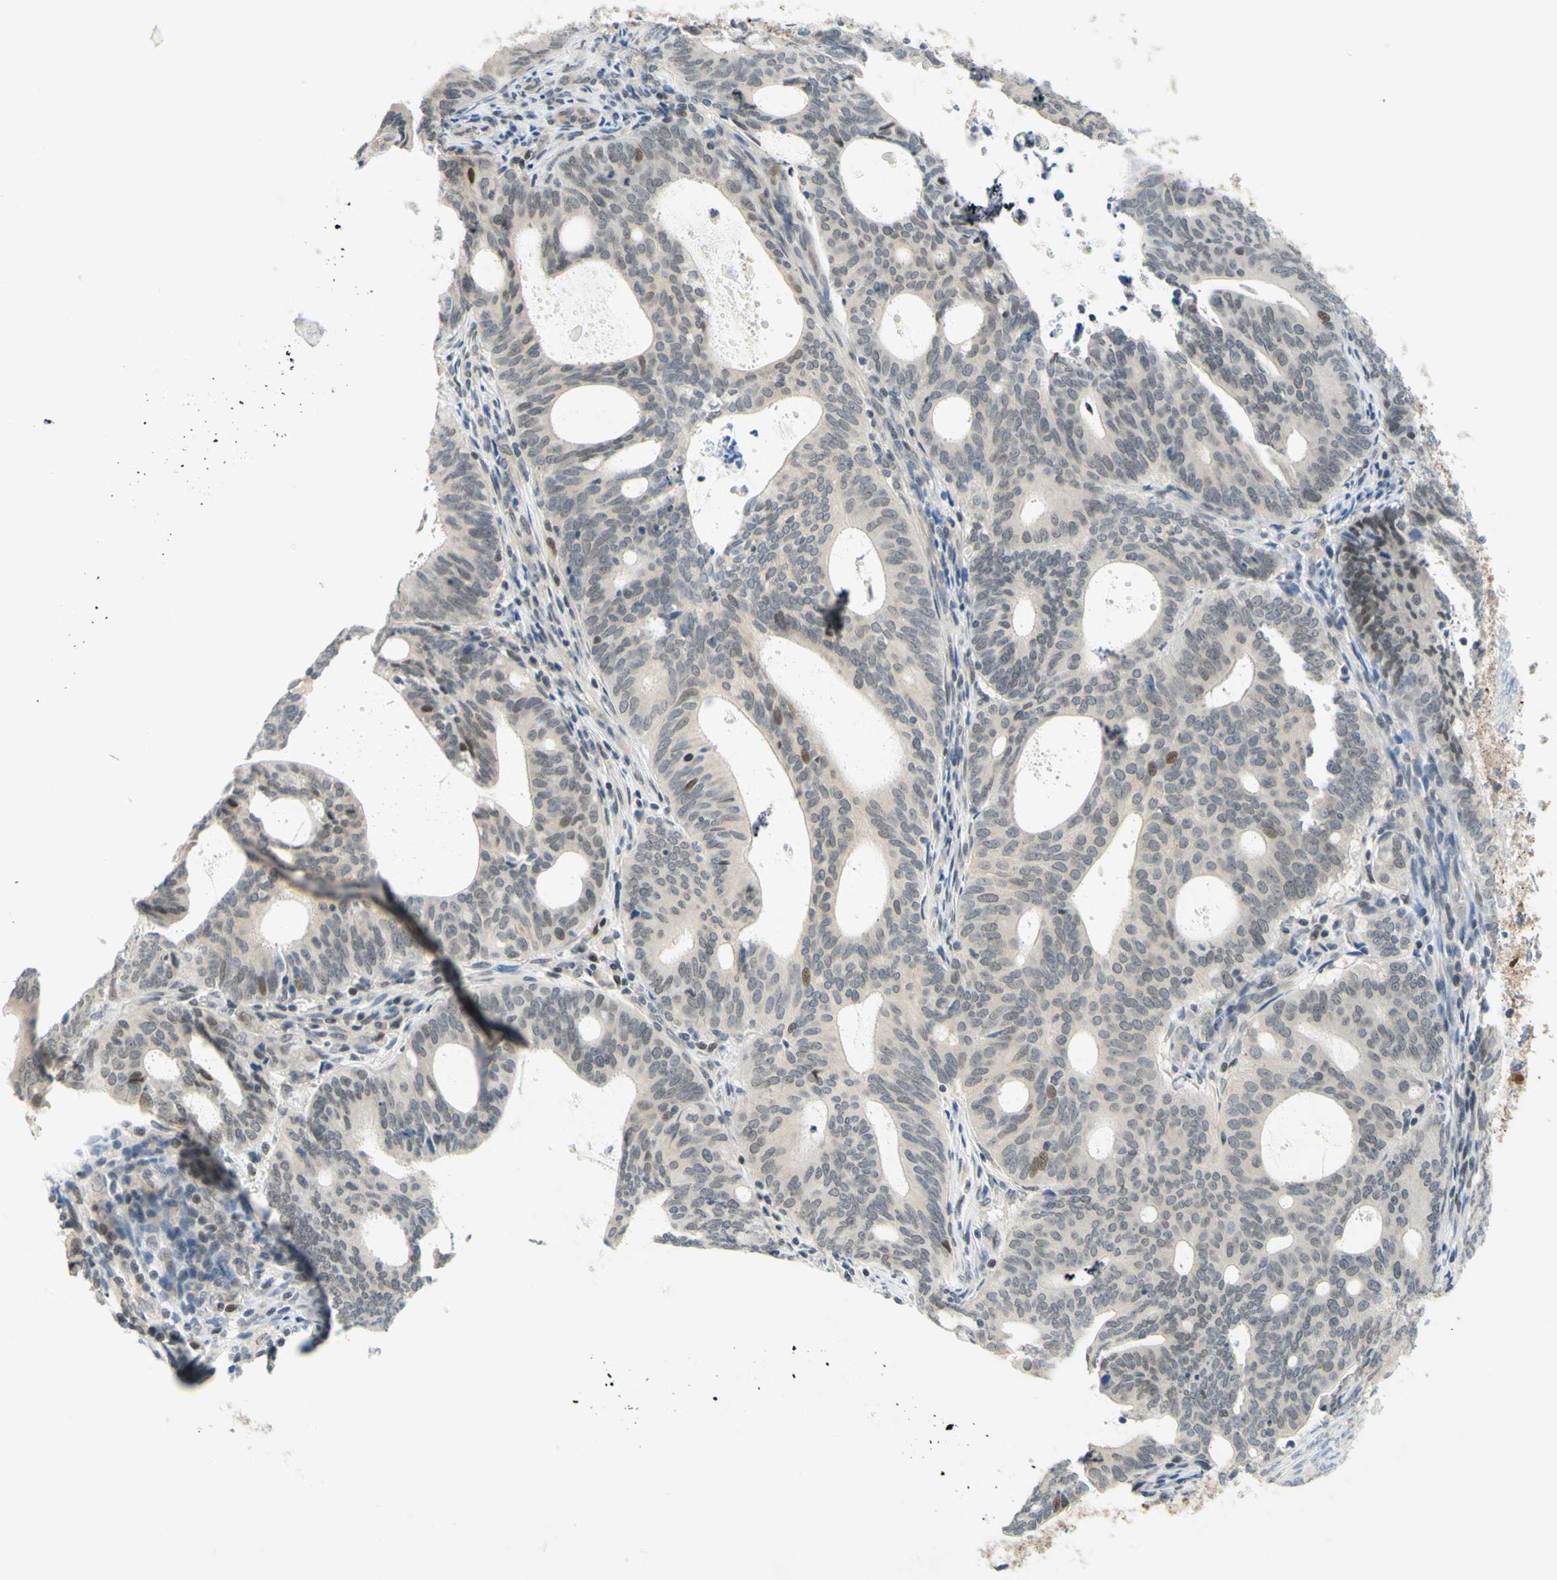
{"staining": {"intensity": "weak", "quantity": "<25%", "location": "nuclear"}, "tissue": "endometrial cancer", "cell_type": "Tumor cells", "image_type": "cancer", "snomed": [{"axis": "morphology", "description": "Adenocarcinoma, NOS"}, {"axis": "topography", "description": "Uterus"}], "caption": "Immunohistochemical staining of adenocarcinoma (endometrial) demonstrates no significant expression in tumor cells.", "gene": "C2CD2L", "patient": {"sex": "female", "age": 83}}